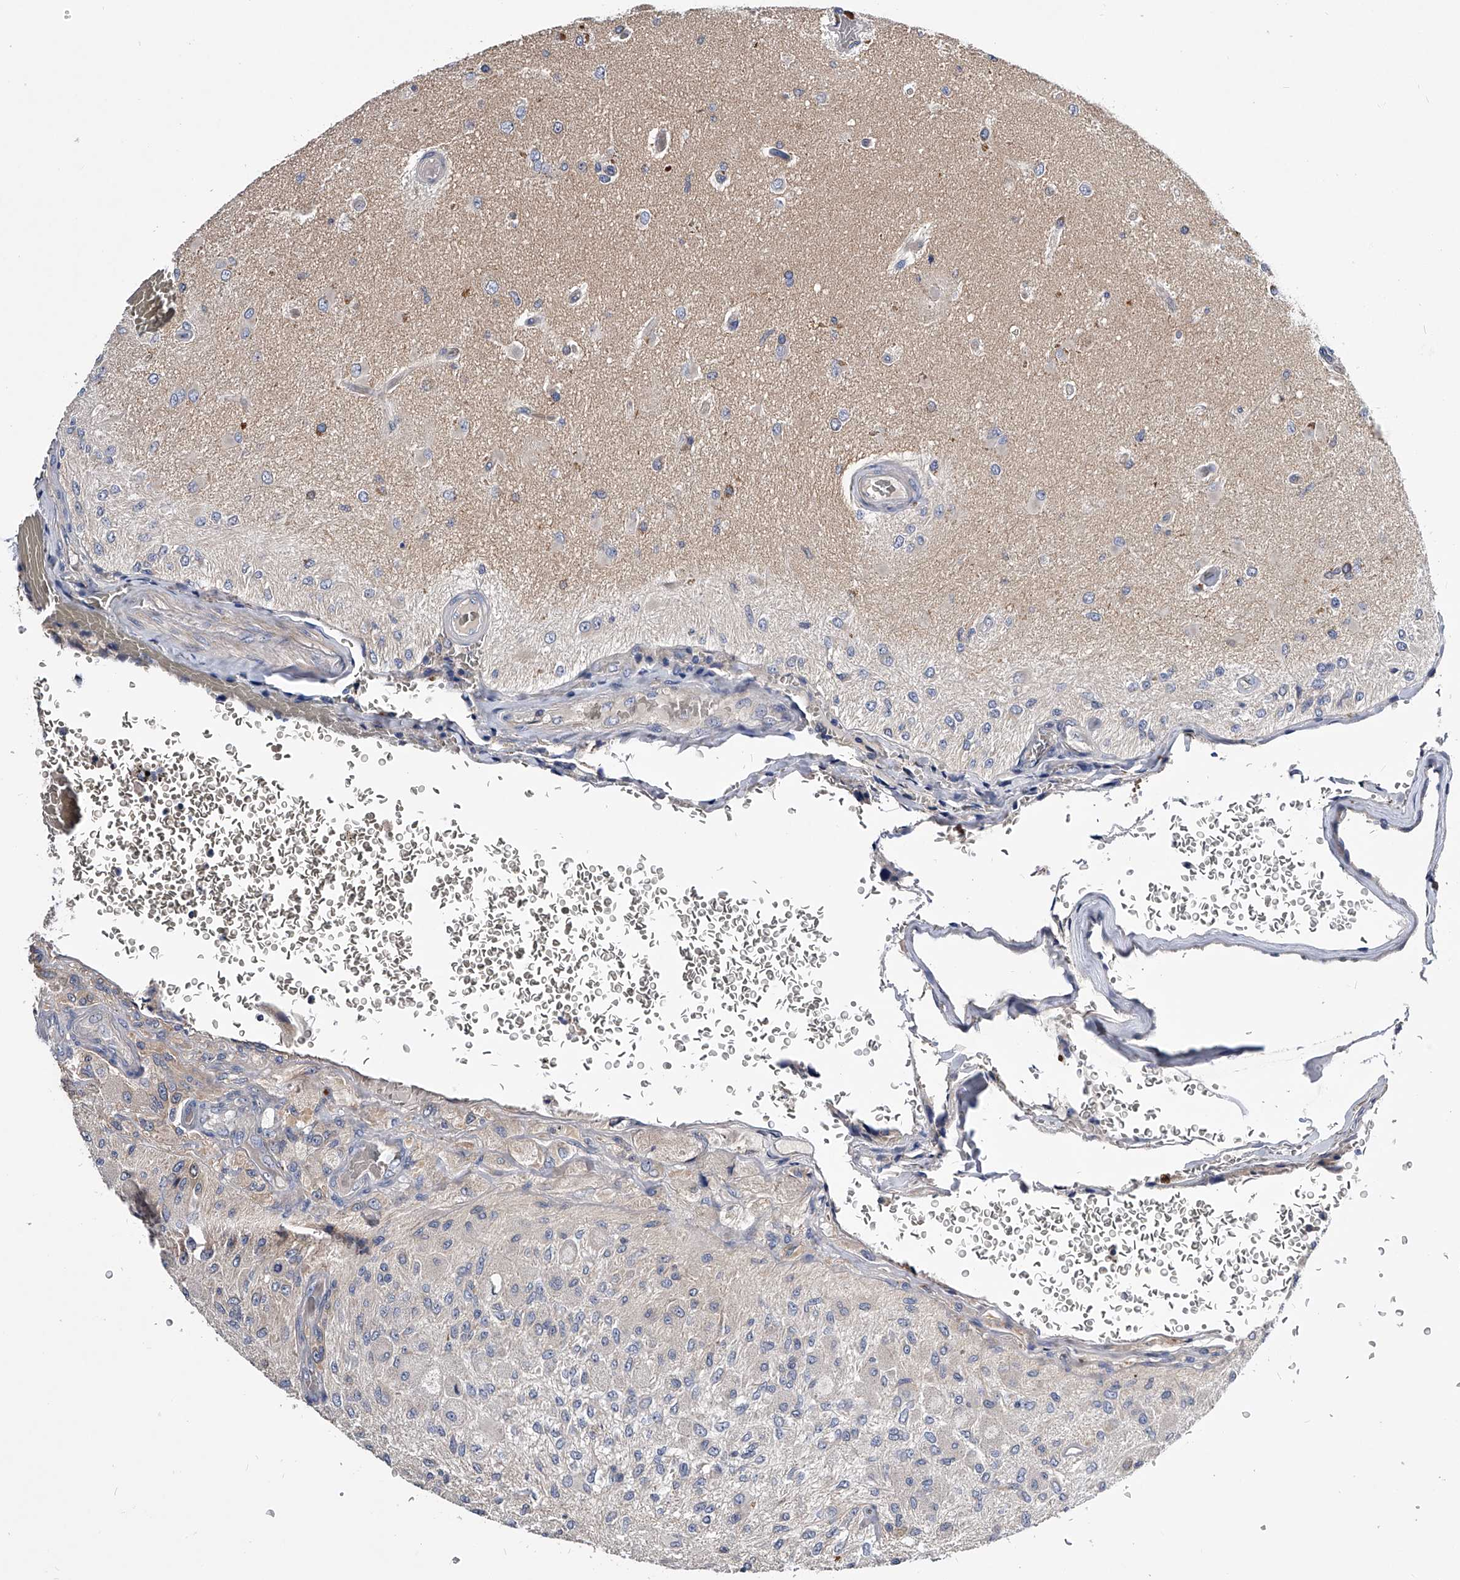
{"staining": {"intensity": "negative", "quantity": "none", "location": "none"}, "tissue": "glioma", "cell_type": "Tumor cells", "image_type": "cancer", "snomed": [{"axis": "morphology", "description": "Normal tissue, NOS"}, {"axis": "morphology", "description": "Glioma, malignant, High grade"}, {"axis": "topography", "description": "Cerebral cortex"}], "caption": "The IHC photomicrograph has no significant staining in tumor cells of glioma tissue. Nuclei are stained in blue.", "gene": "ARL4C", "patient": {"sex": "male", "age": 77}}